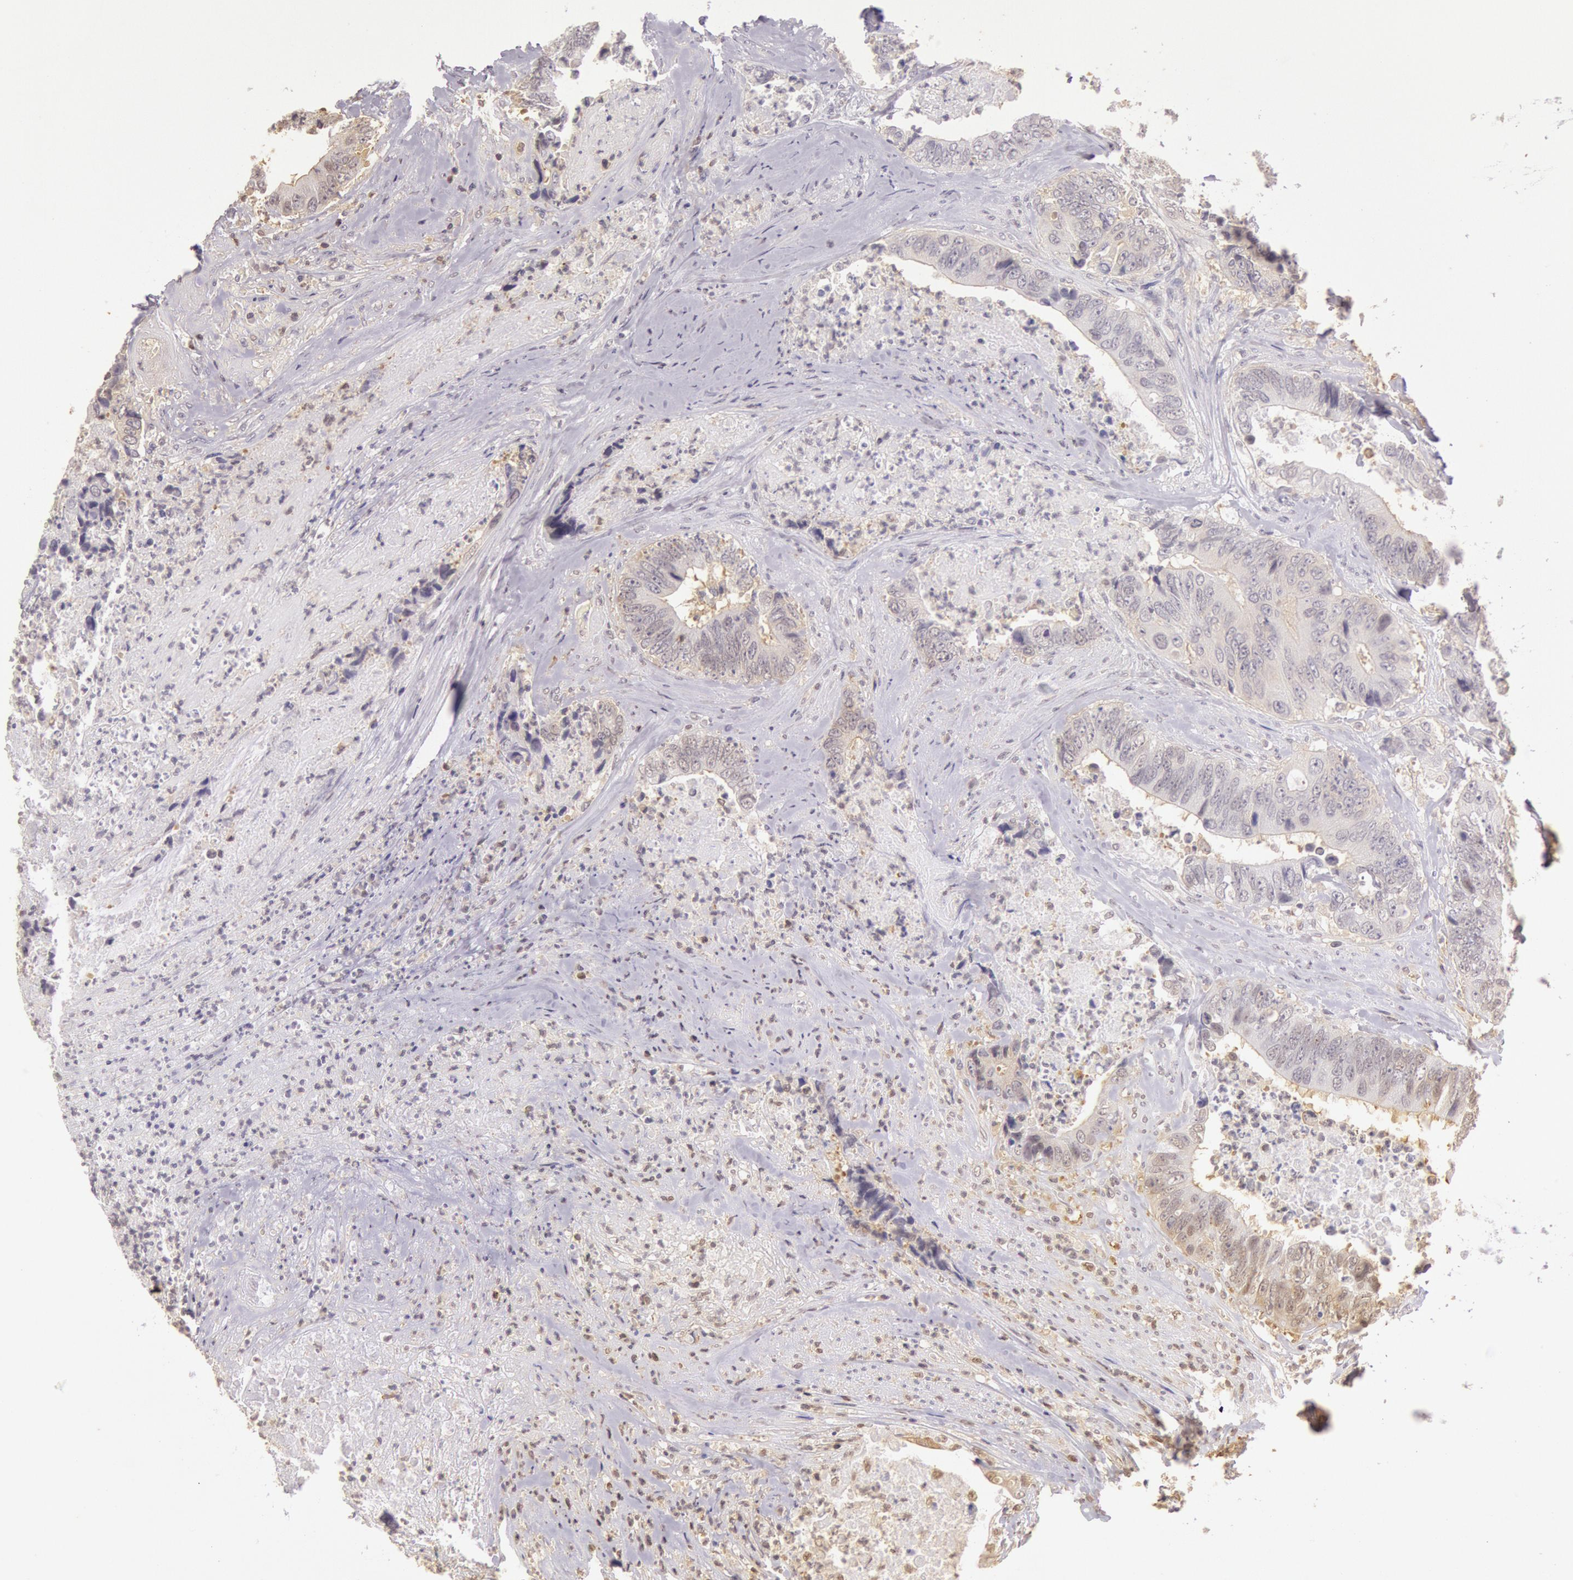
{"staining": {"intensity": "moderate", "quantity": "25%-75%", "location": "cytoplasmic/membranous,nuclear"}, "tissue": "colorectal cancer", "cell_type": "Tumor cells", "image_type": "cancer", "snomed": [{"axis": "morphology", "description": "Adenocarcinoma, NOS"}, {"axis": "topography", "description": "Rectum"}], "caption": "Adenocarcinoma (colorectal) tissue displays moderate cytoplasmic/membranous and nuclear positivity in approximately 25%-75% of tumor cells, visualized by immunohistochemistry.", "gene": "HIF1A", "patient": {"sex": "female", "age": 65}}